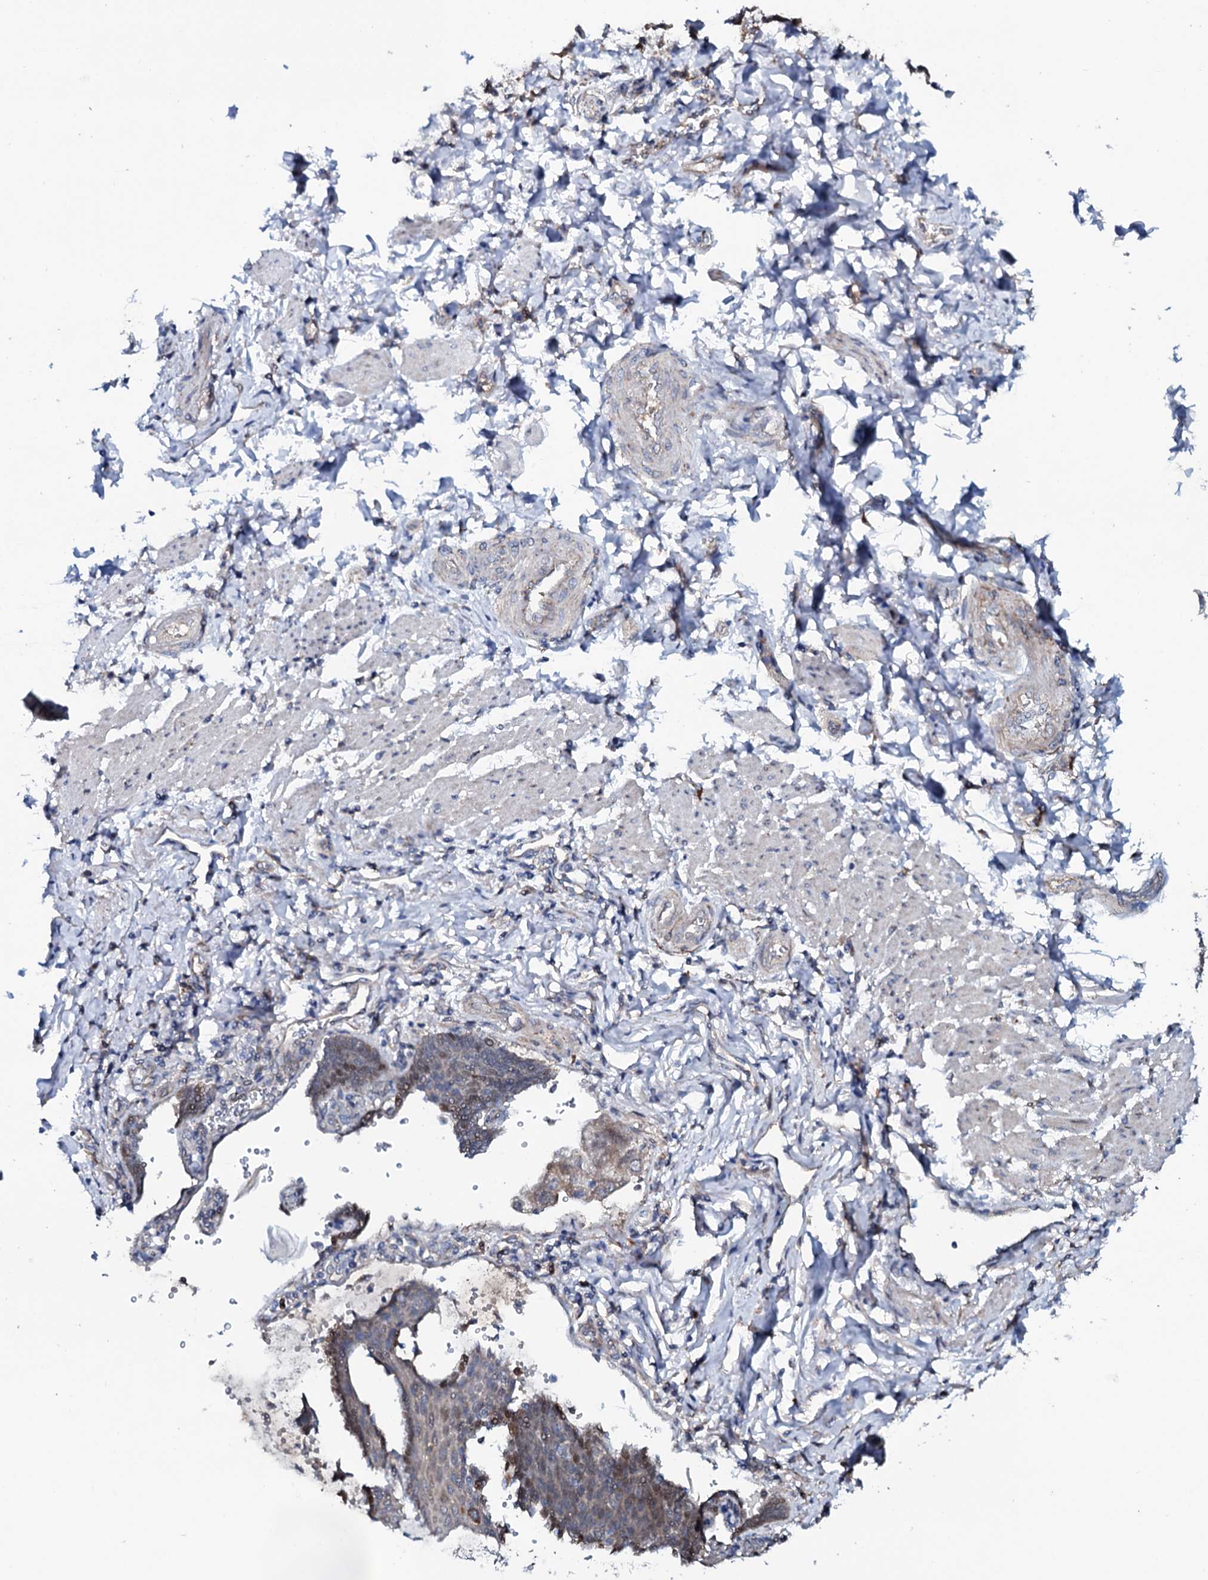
{"staining": {"intensity": "moderate", "quantity": "<25%", "location": "cytoplasmic/membranous,nuclear"}, "tissue": "stomach cancer", "cell_type": "Tumor cells", "image_type": "cancer", "snomed": [{"axis": "morphology", "description": "Adenocarcinoma, NOS"}, {"axis": "topography", "description": "Stomach"}], "caption": "Moderate cytoplasmic/membranous and nuclear protein expression is appreciated in about <25% of tumor cells in stomach cancer. The protein of interest is stained brown, and the nuclei are stained in blue (DAB (3,3'-diaminobenzidine) IHC with brightfield microscopy, high magnification).", "gene": "PPP1R3D", "patient": {"sex": "male", "age": 62}}